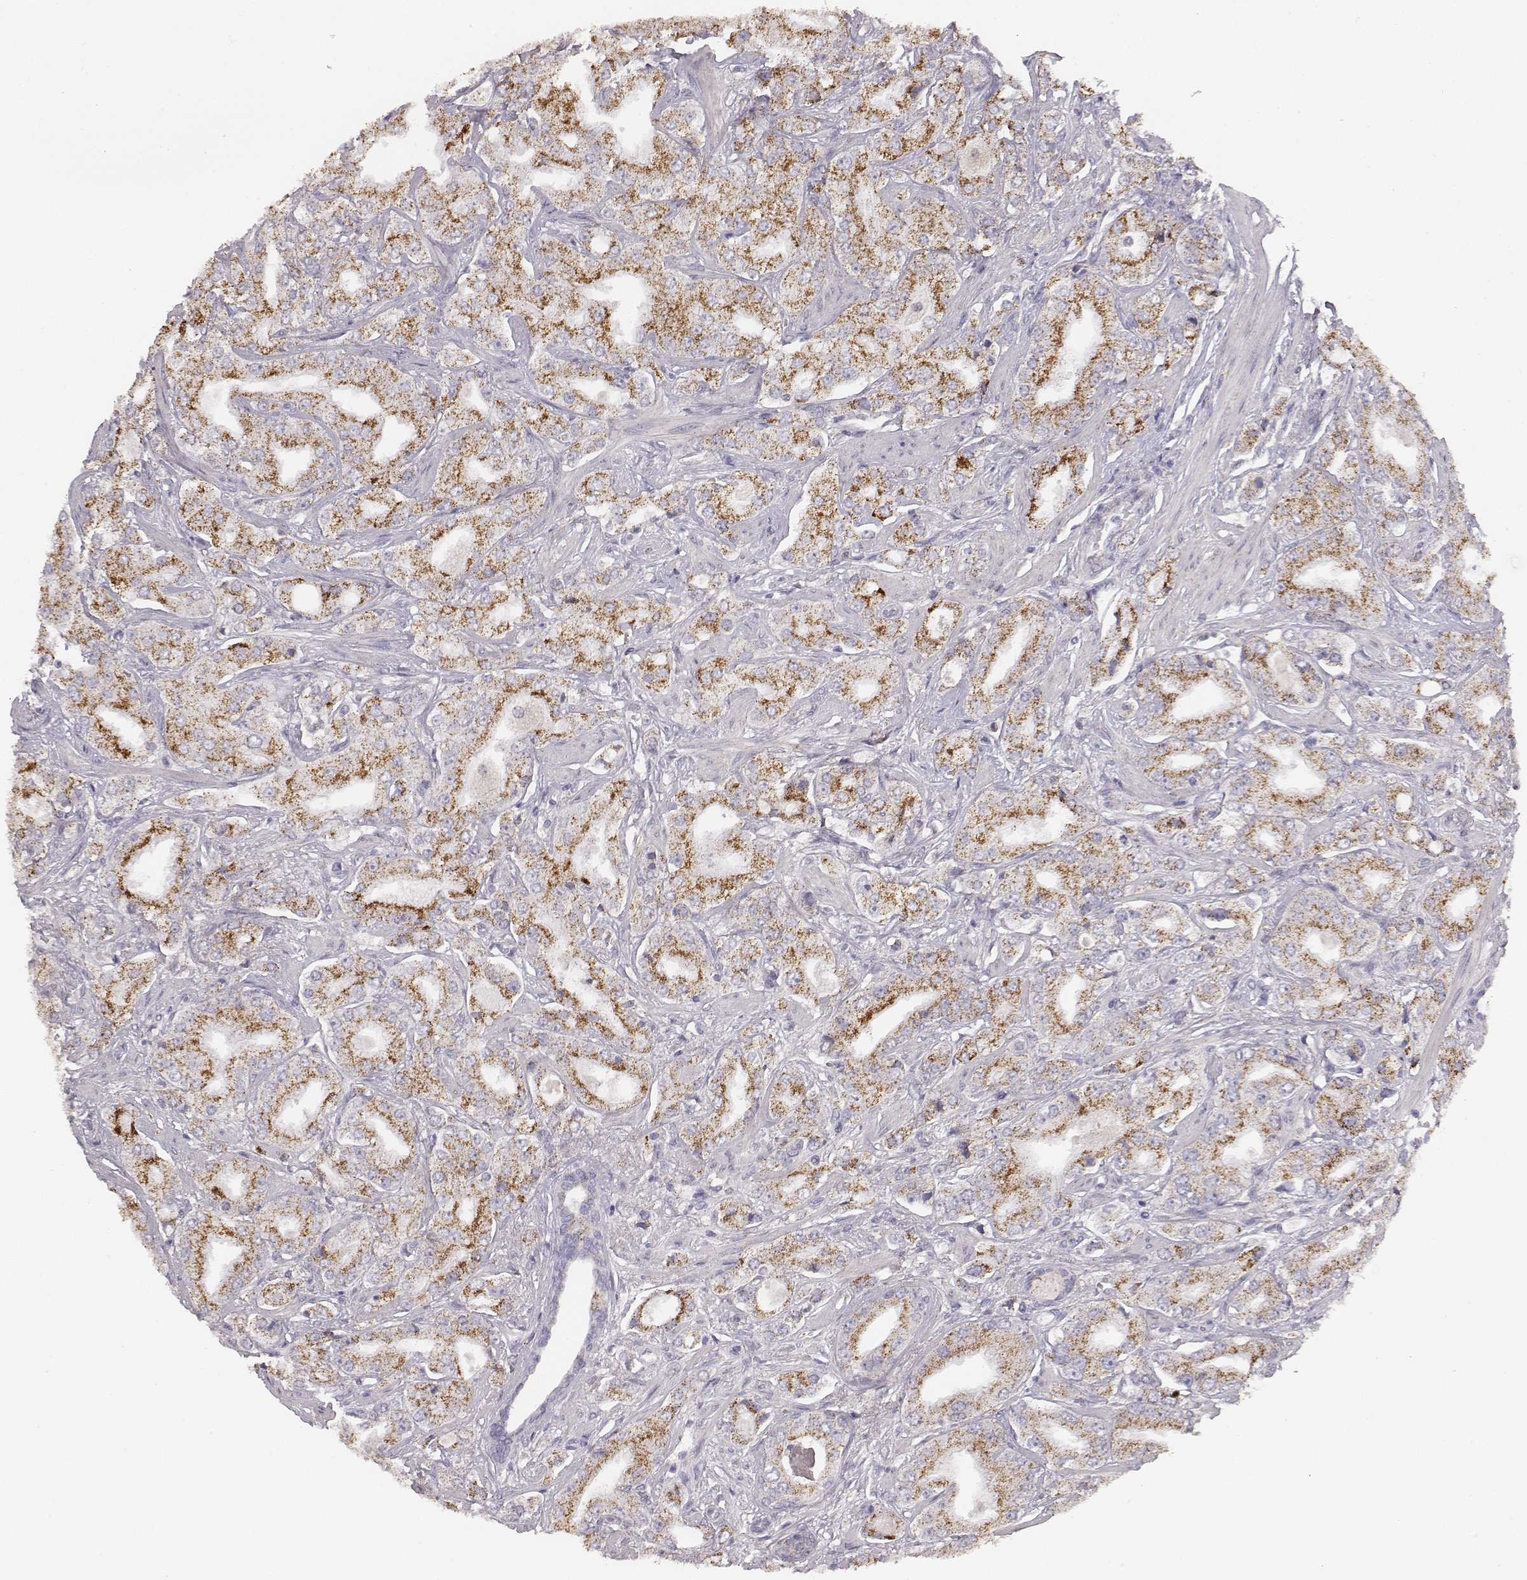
{"staining": {"intensity": "moderate", "quantity": ">75%", "location": "cytoplasmic/membranous"}, "tissue": "prostate cancer", "cell_type": "Tumor cells", "image_type": "cancer", "snomed": [{"axis": "morphology", "description": "Adenocarcinoma, Low grade"}, {"axis": "topography", "description": "Prostate"}], "caption": "IHC micrograph of neoplastic tissue: low-grade adenocarcinoma (prostate) stained using immunohistochemistry shows medium levels of moderate protein expression localized specifically in the cytoplasmic/membranous of tumor cells, appearing as a cytoplasmic/membranous brown color.", "gene": "ABCD3", "patient": {"sex": "male", "age": 60}}